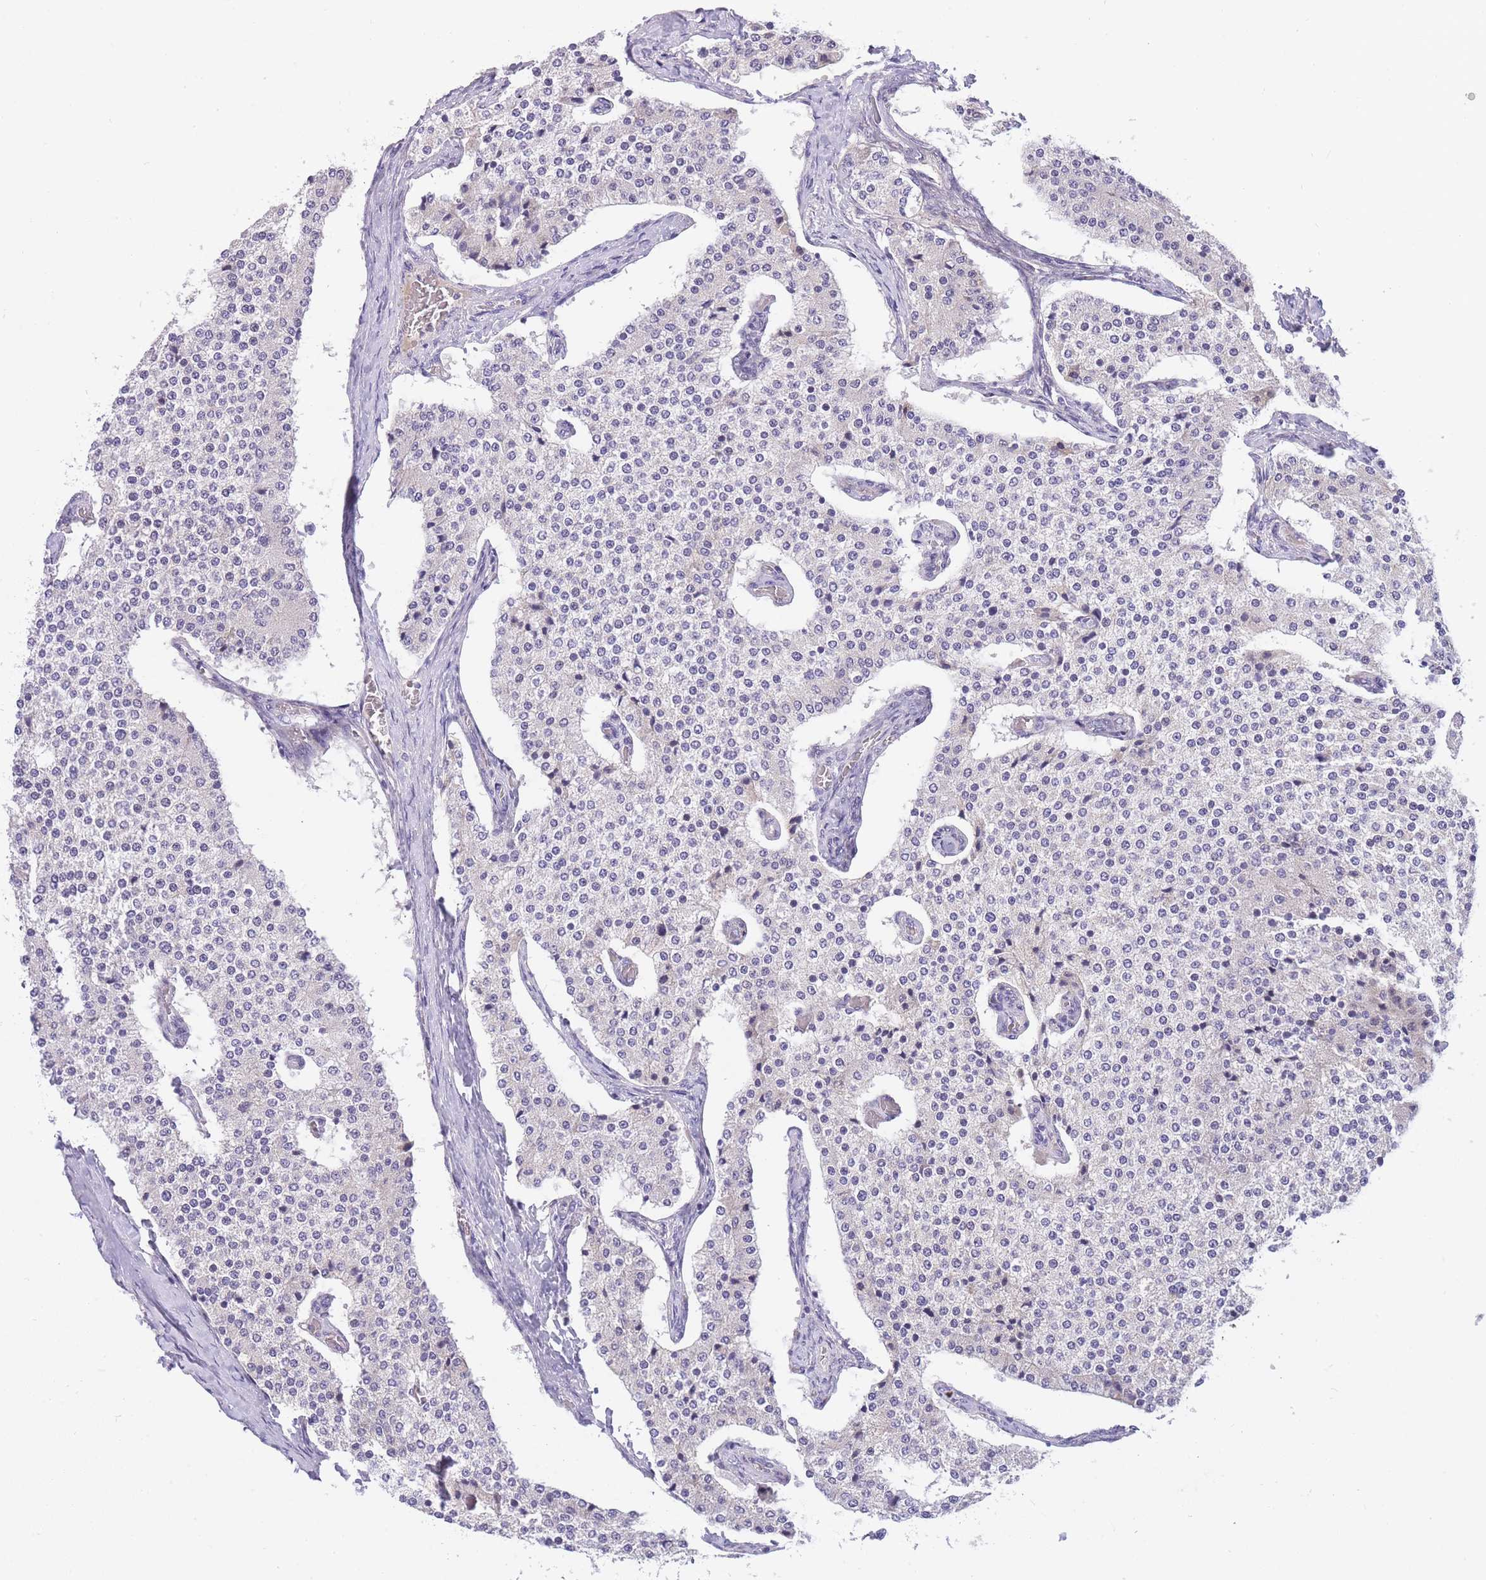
{"staining": {"intensity": "negative", "quantity": "none", "location": "none"}, "tissue": "carcinoid", "cell_type": "Tumor cells", "image_type": "cancer", "snomed": [{"axis": "morphology", "description": "Carcinoid, malignant, NOS"}, {"axis": "topography", "description": "Colon"}], "caption": "Carcinoid stained for a protein using immunohistochemistry (IHC) reveals no staining tumor cells.", "gene": "PRR23B", "patient": {"sex": "female", "age": 52}}